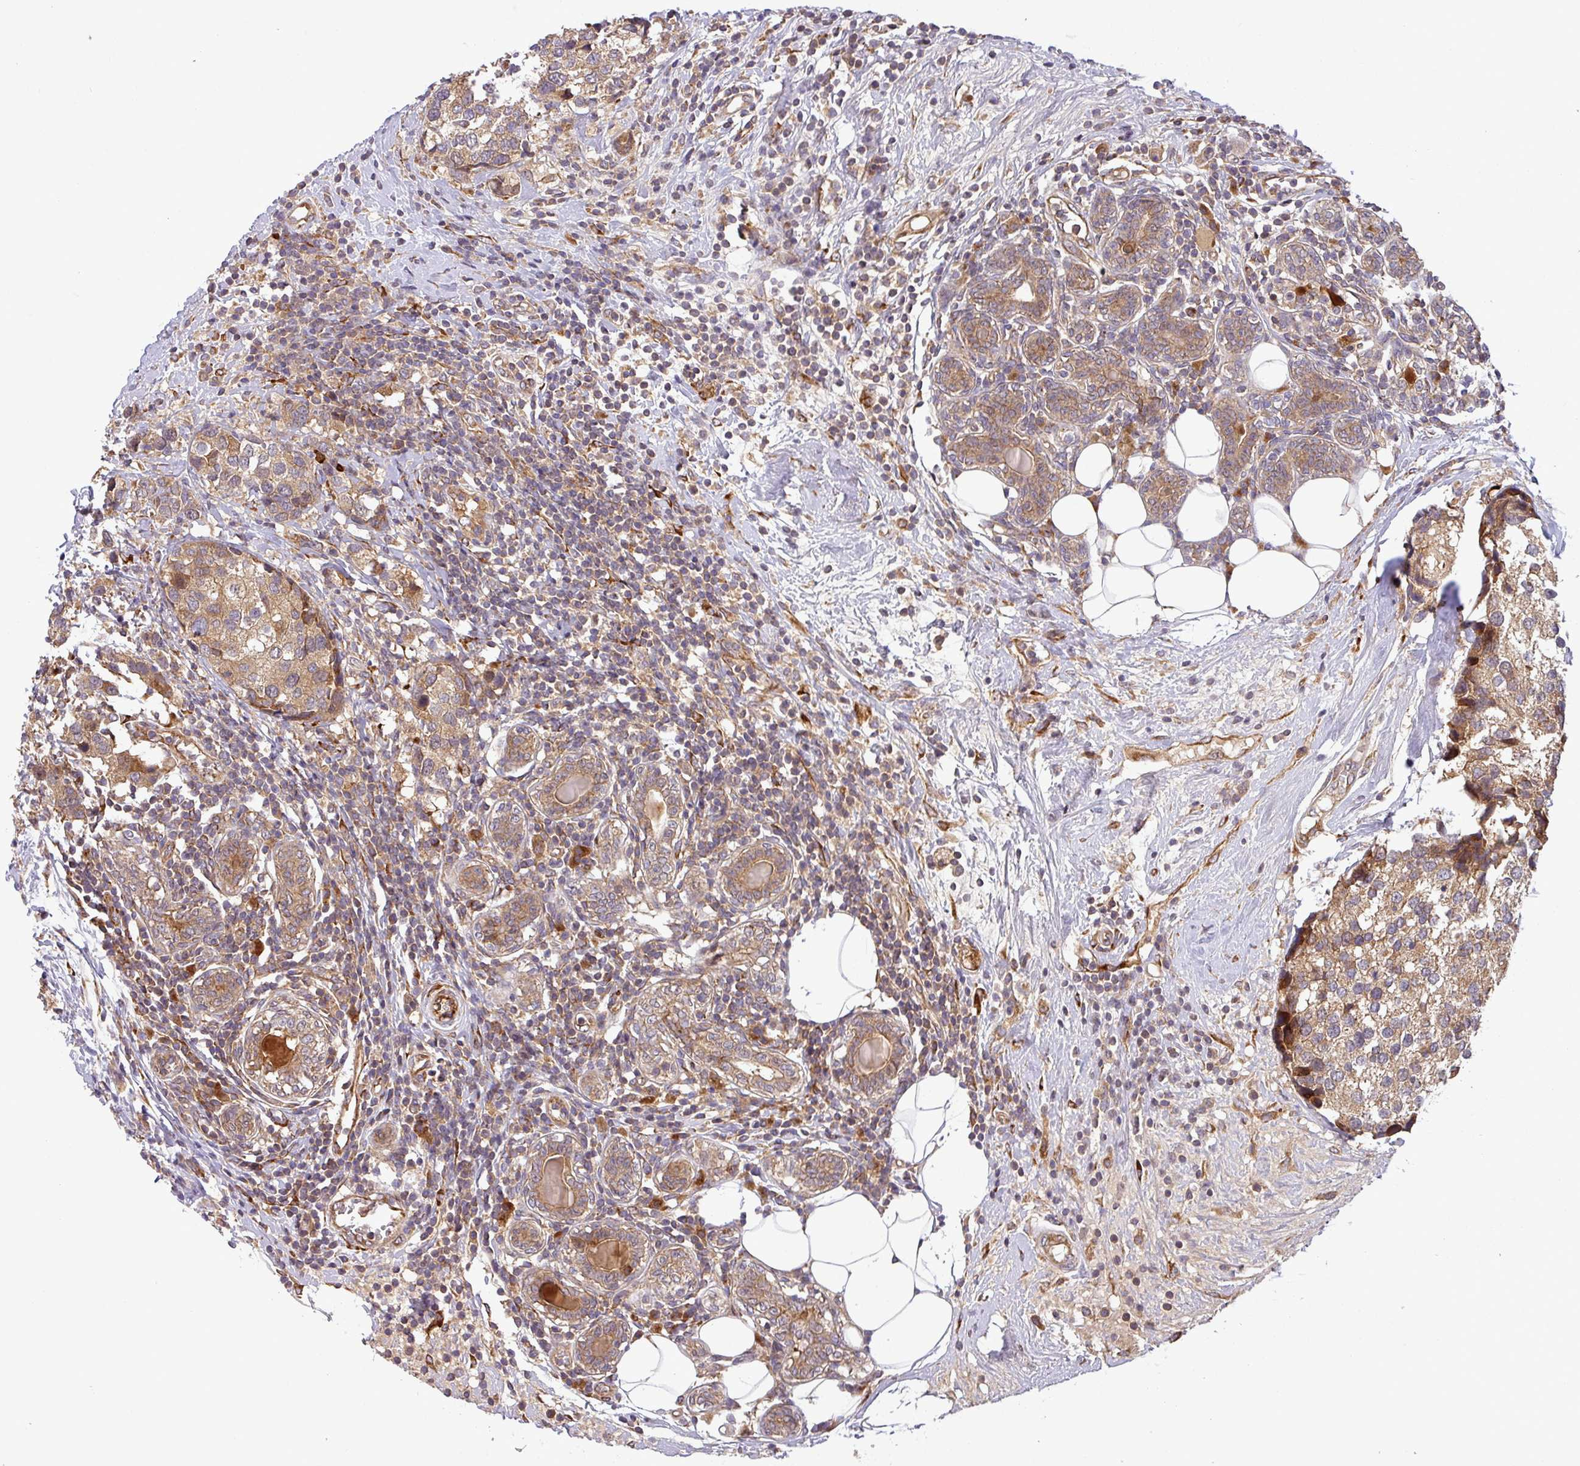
{"staining": {"intensity": "moderate", "quantity": ">75%", "location": "cytoplasmic/membranous"}, "tissue": "breast cancer", "cell_type": "Tumor cells", "image_type": "cancer", "snomed": [{"axis": "morphology", "description": "Lobular carcinoma"}, {"axis": "topography", "description": "Breast"}], "caption": "Immunohistochemical staining of human lobular carcinoma (breast) demonstrates medium levels of moderate cytoplasmic/membranous protein staining in about >75% of tumor cells. Nuclei are stained in blue.", "gene": "ART1", "patient": {"sex": "female", "age": 59}}